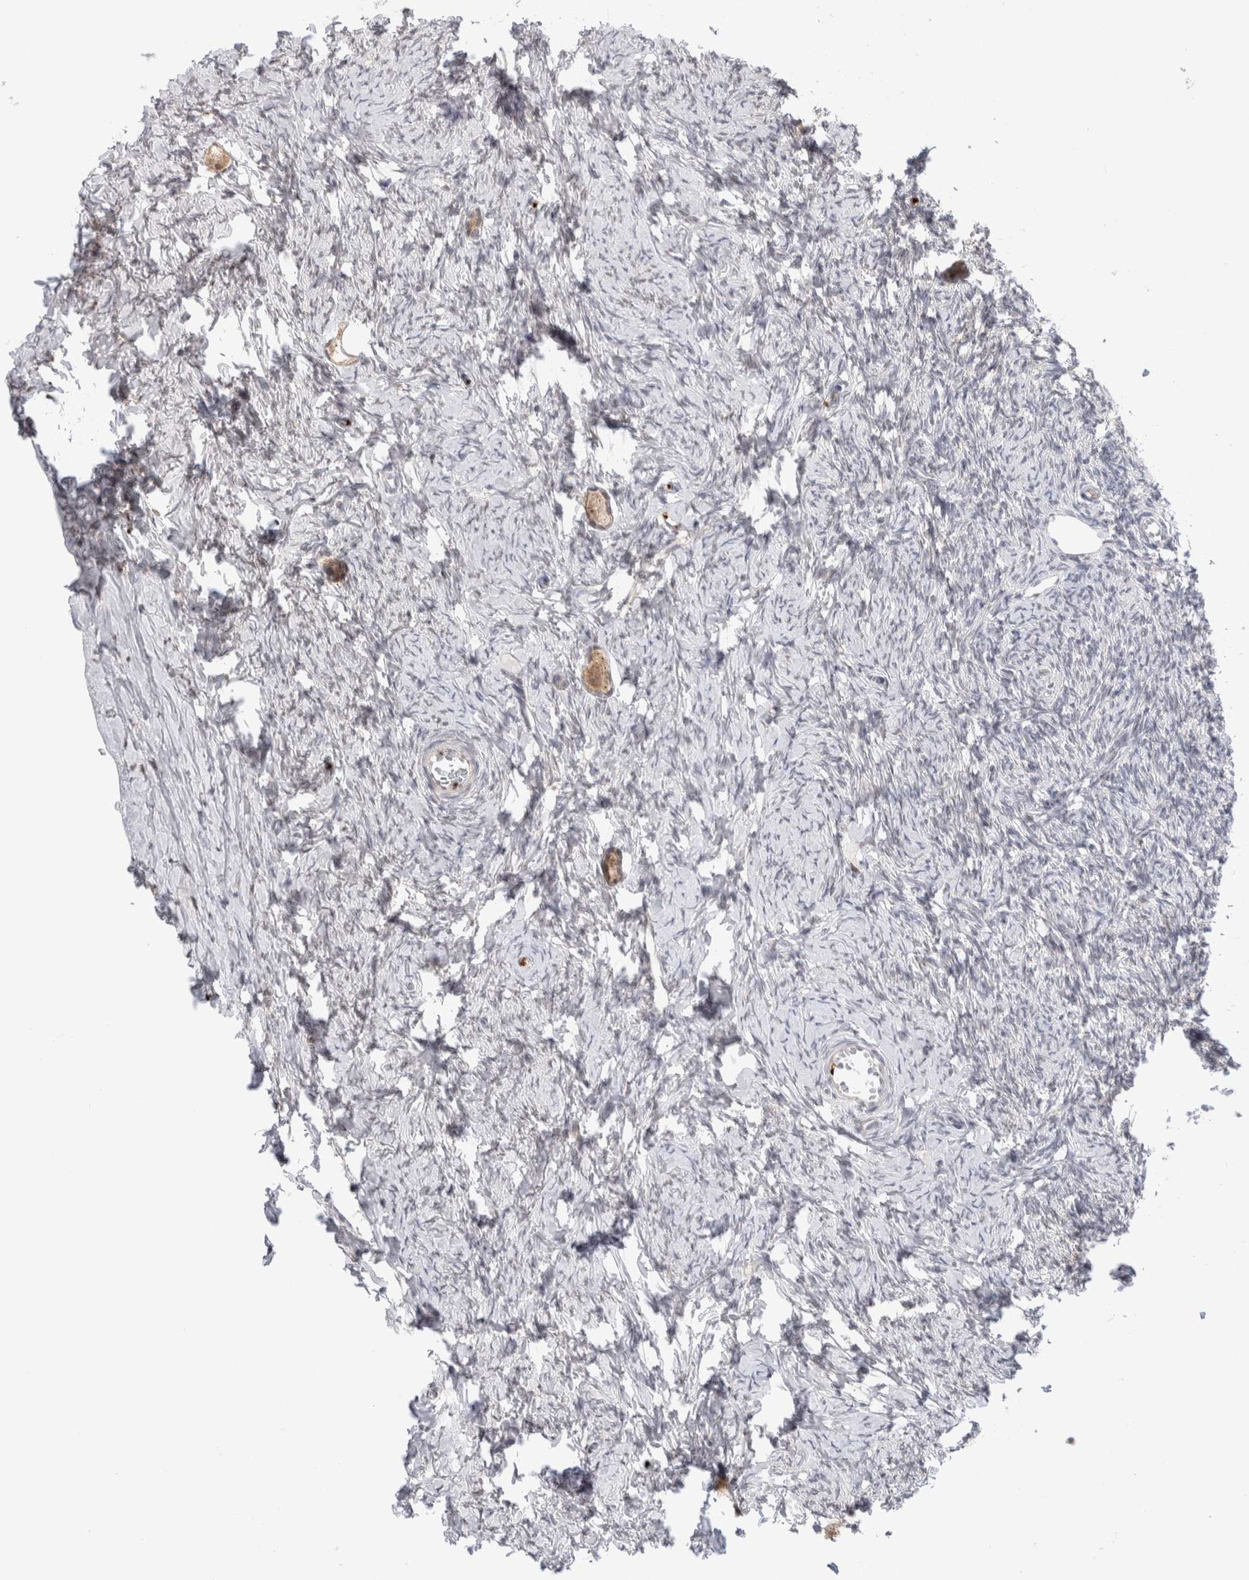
{"staining": {"intensity": "moderate", "quantity": ">75%", "location": "cytoplasmic/membranous"}, "tissue": "ovary", "cell_type": "Follicle cells", "image_type": "normal", "snomed": [{"axis": "morphology", "description": "Normal tissue, NOS"}, {"axis": "topography", "description": "Ovary"}], "caption": "Protein analysis of benign ovary reveals moderate cytoplasmic/membranous expression in approximately >75% of follicle cells. (DAB = brown stain, brightfield microscopy at high magnification).", "gene": "VPS28", "patient": {"sex": "female", "age": 27}}